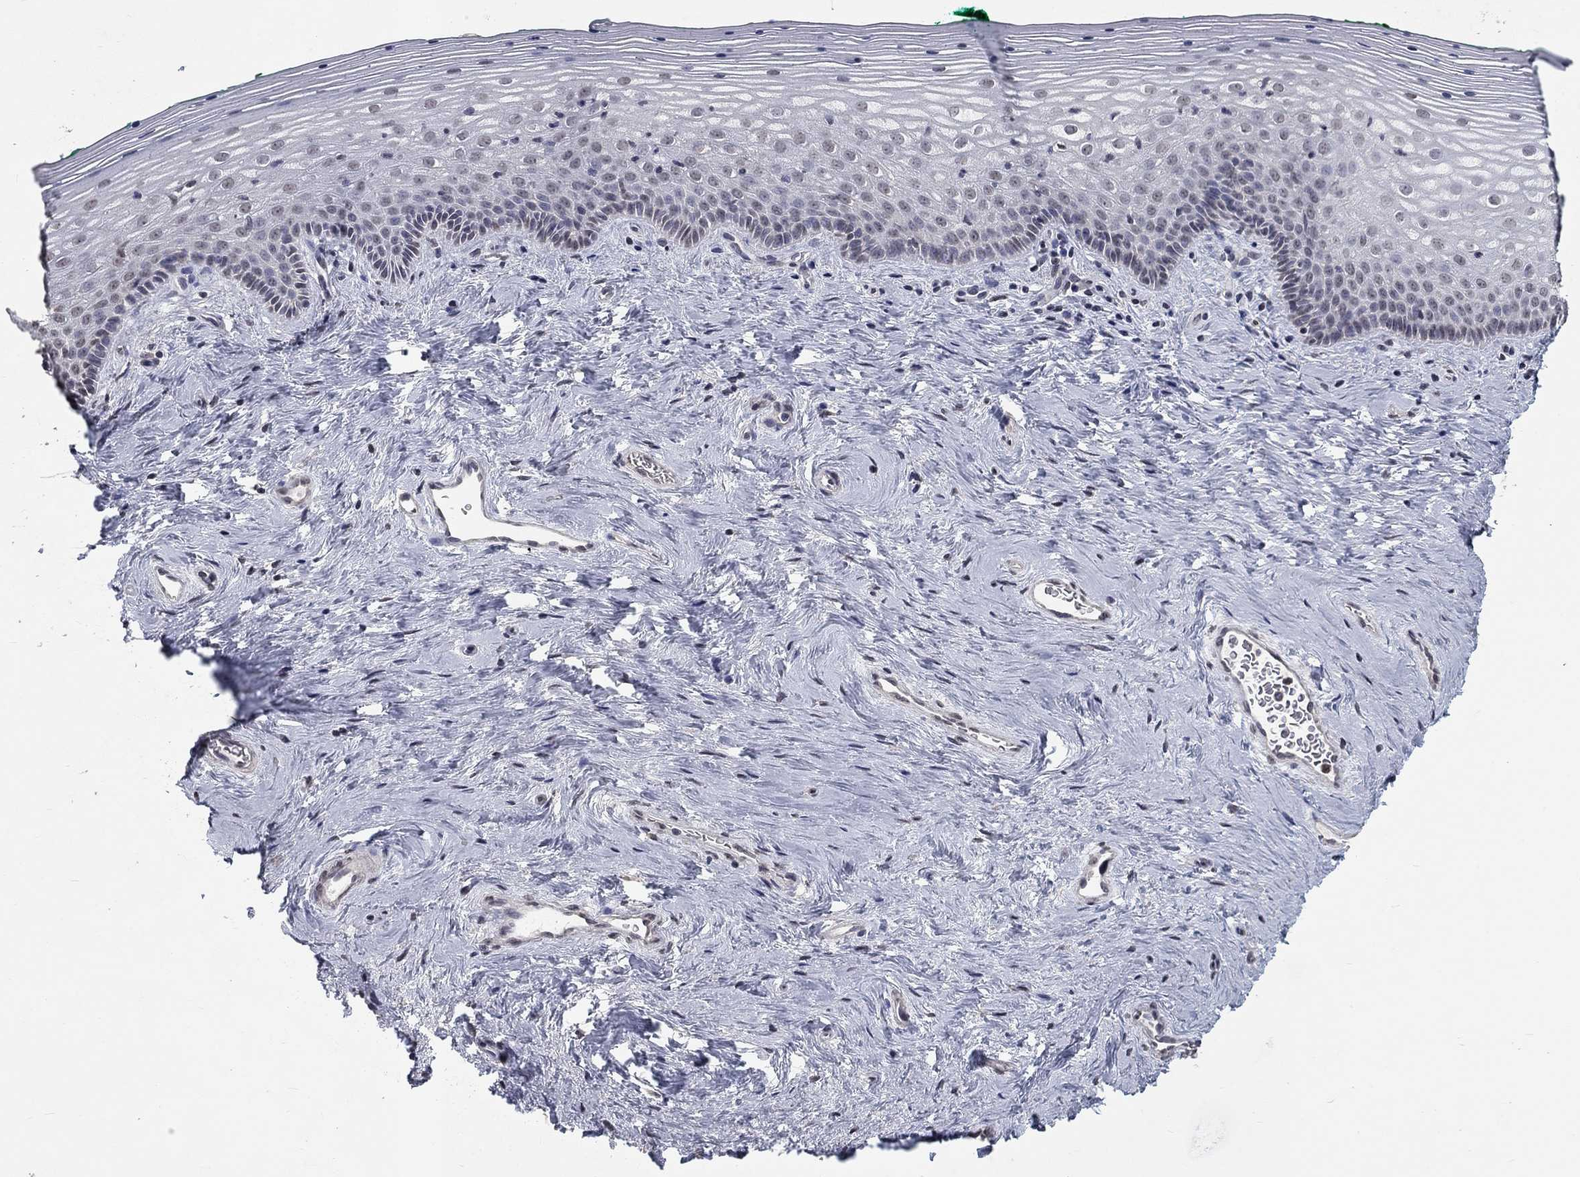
{"staining": {"intensity": "weak", "quantity": "<25%", "location": "nuclear"}, "tissue": "vagina", "cell_type": "Squamous epithelial cells", "image_type": "normal", "snomed": [{"axis": "morphology", "description": "Normal tissue, NOS"}, {"axis": "topography", "description": "Vagina"}], "caption": "Immunohistochemistry histopathology image of unremarkable vagina stained for a protein (brown), which displays no staining in squamous epithelial cells.", "gene": "SPATA33", "patient": {"sex": "female", "age": 45}}